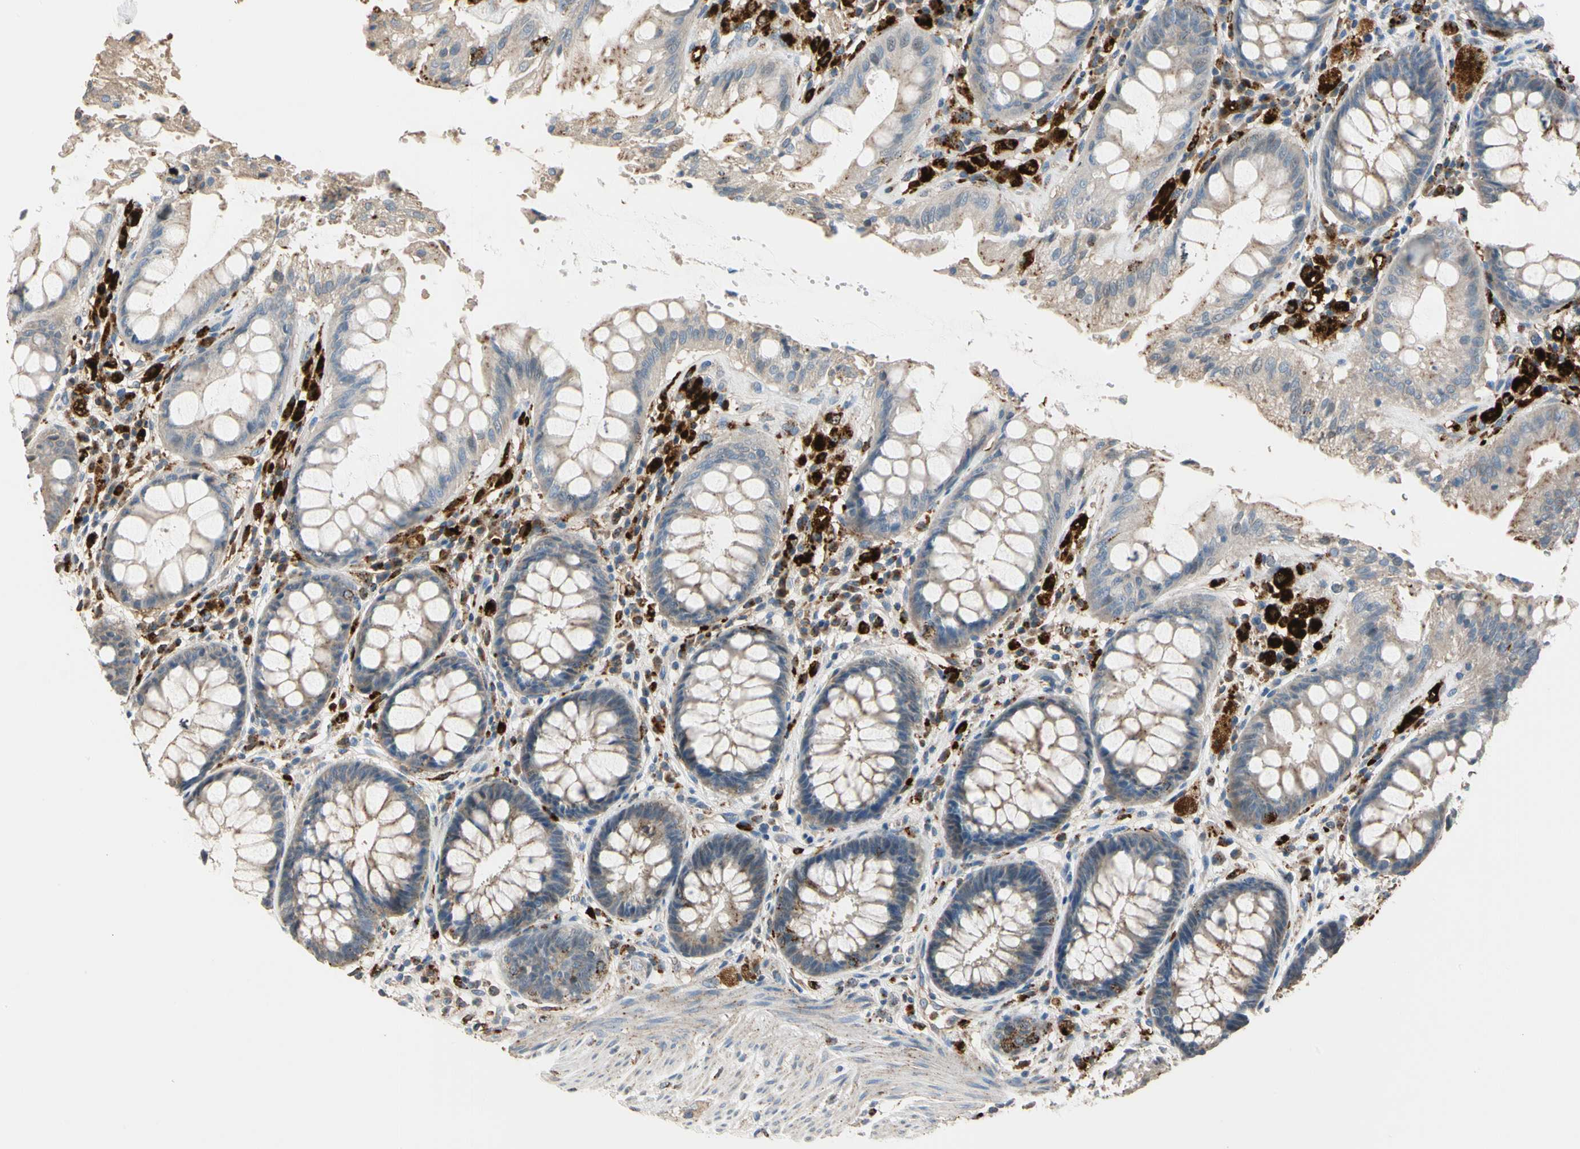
{"staining": {"intensity": "negative", "quantity": "none", "location": "none"}, "tissue": "rectum", "cell_type": "Glandular cells", "image_type": "normal", "snomed": [{"axis": "morphology", "description": "Normal tissue, NOS"}, {"axis": "topography", "description": "Rectum"}], "caption": "This is an immunohistochemistry micrograph of unremarkable rectum. There is no positivity in glandular cells.", "gene": "GM2A", "patient": {"sex": "female", "age": 46}}